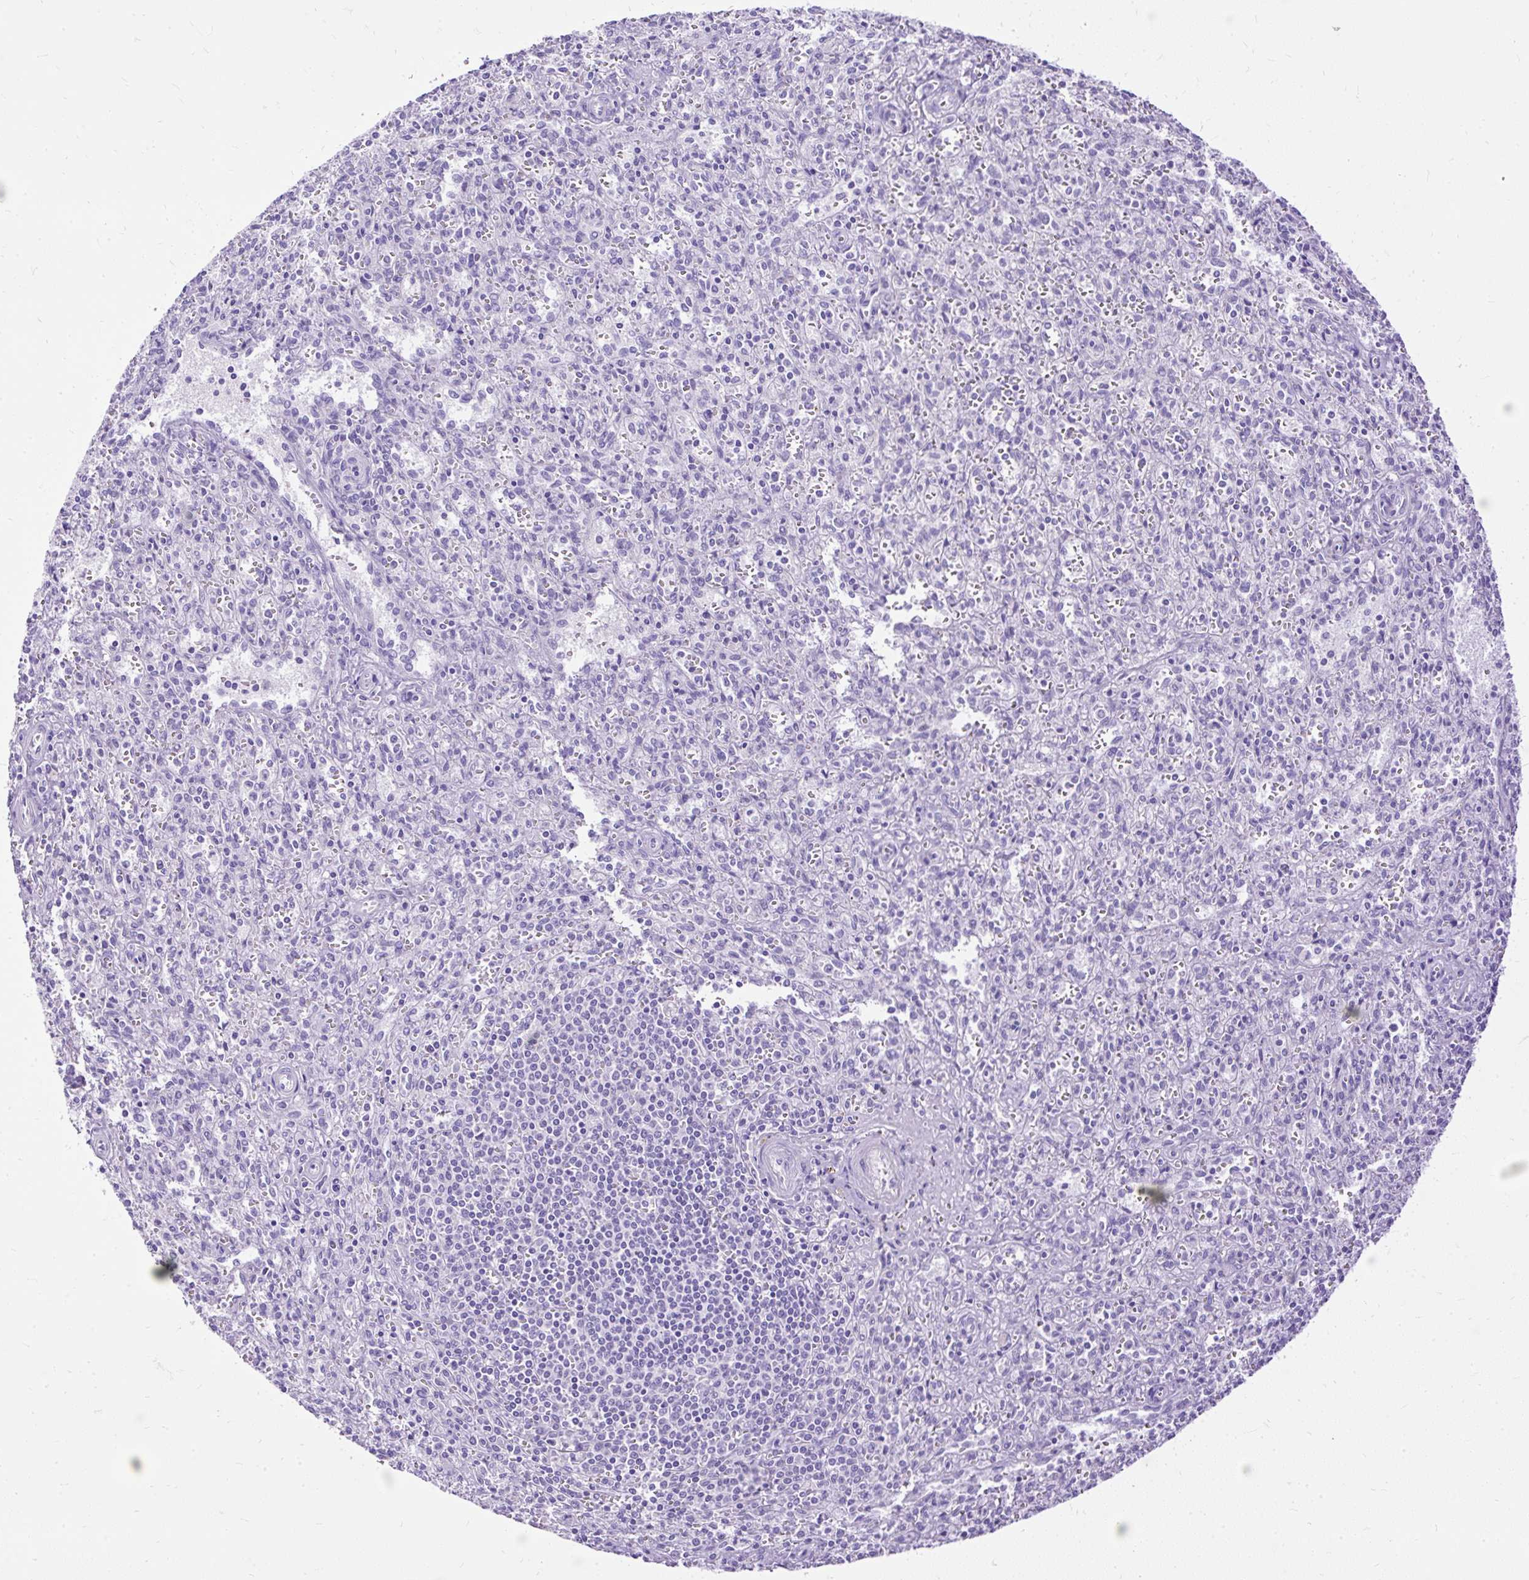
{"staining": {"intensity": "negative", "quantity": "none", "location": "none"}, "tissue": "spleen", "cell_type": "Cells in red pulp", "image_type": "normal", "snomed": [{"axis": "morphology", "description": "Normal tissue, NOS"}, {"axis": "topography", "description": "Spleen"}], "caption": "This is an immunohistochemistry photomicrograph of normal human spleen. There is no staining in cells in red pulp.", "gene": "HEY1", "patient": {"sex": "female", "age": 26}}